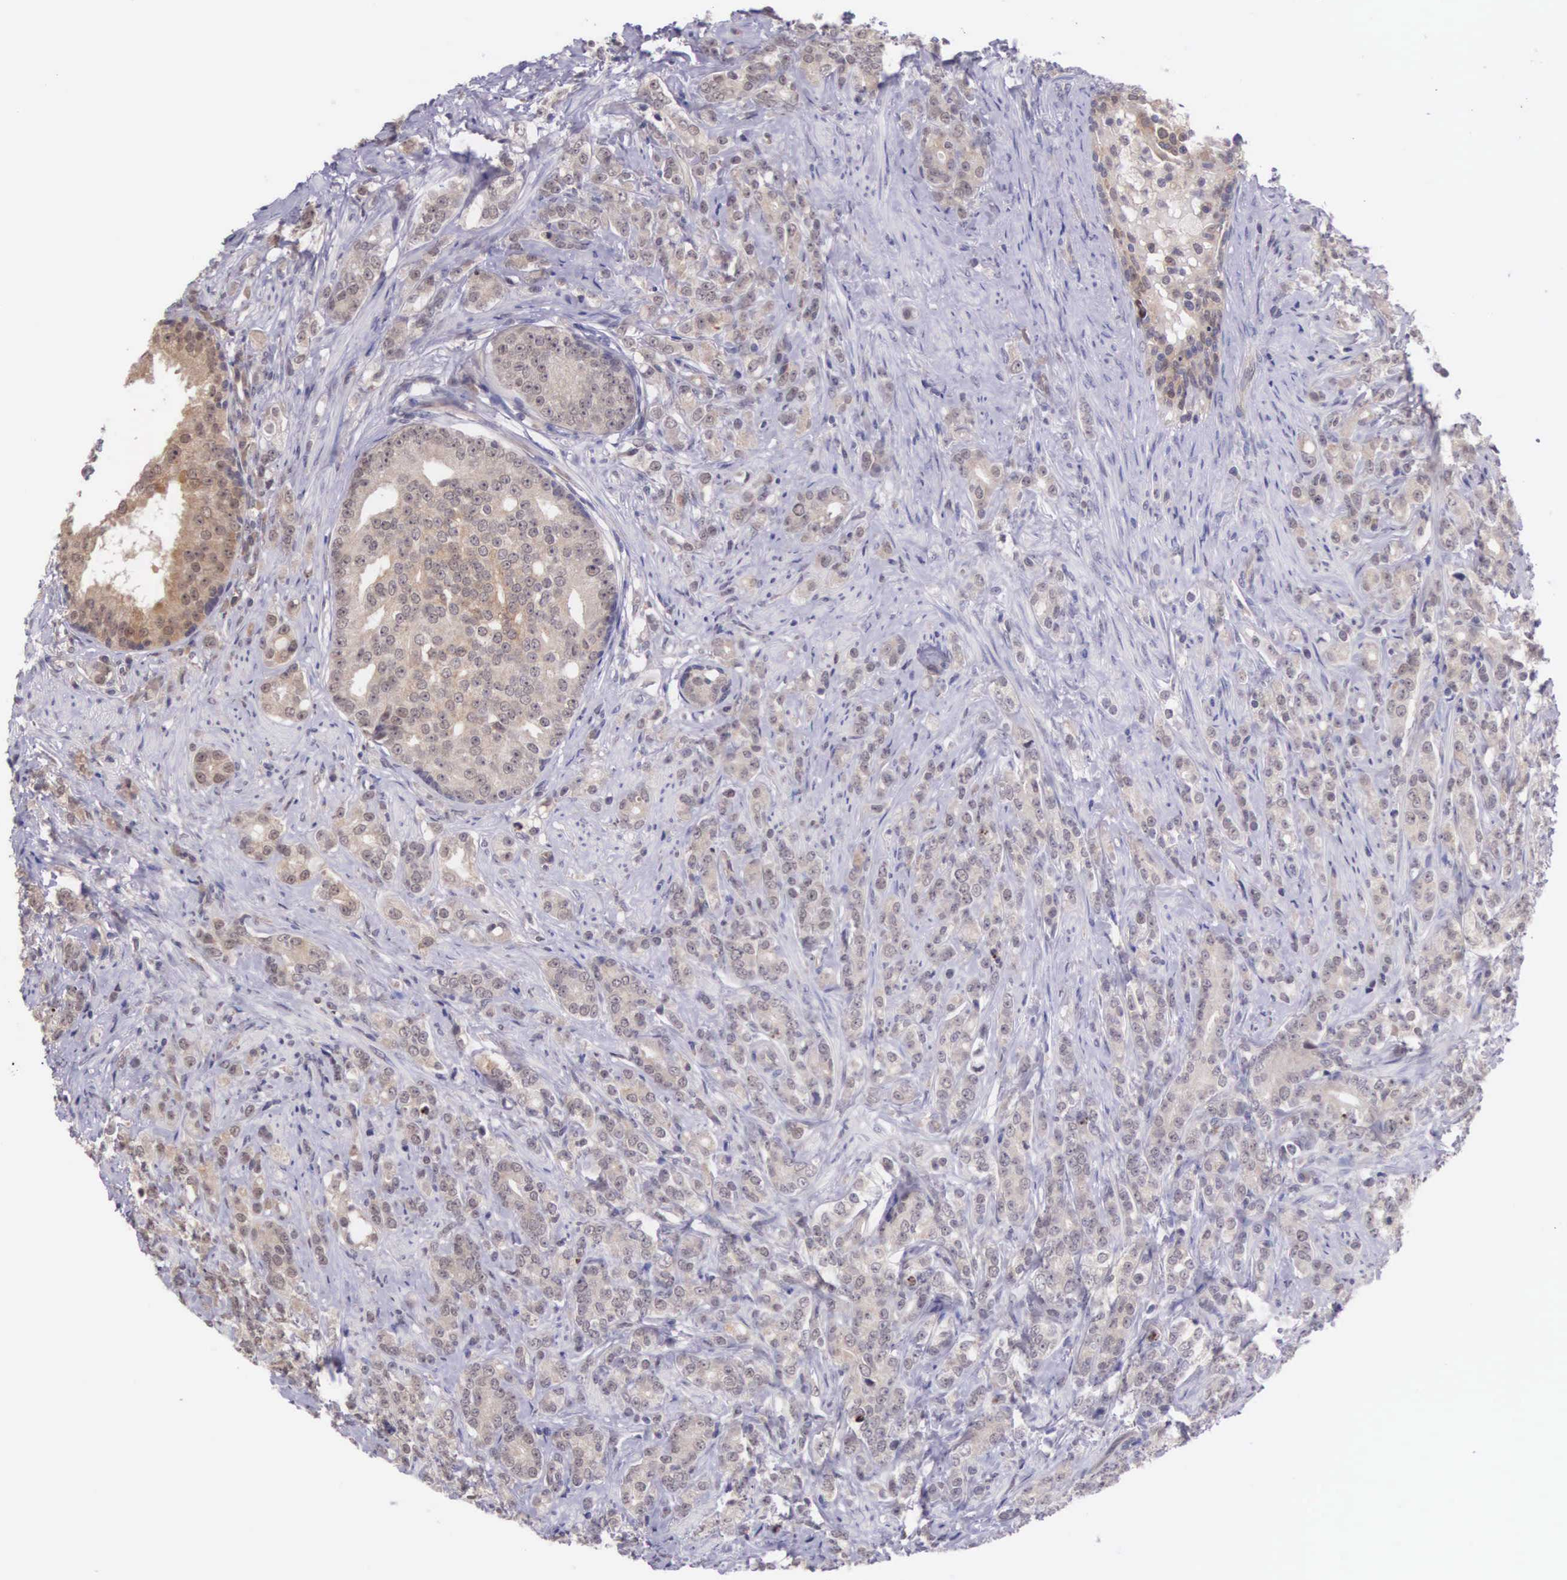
{"staining": {"intensity": "moderate", "quantity": ">75%", "location": "cytoplasmic/membranous"}, "tissue": "prostate cancer", "cell_type": "Tumor cells", "image_type": "cancer", "snomed": [{"axis": "morphology", "description": "Adenocarcinoma, Medium grade"}, {"axis": "topography", "description": "Prostate"}], "caption": "Prostate cancer (adenocarcinoma (medium-grade)) stained for a protein exhibits moderate cytoplasmic/membranous positivity in tumor cells. The staining was performed using DAB (3,3'-diaminobenzidine) to visualize the protein expression in brown, while the nuclei were stained in blue with hematoxylin (Magnification: 20x).", "gene": "VASH1", "patient": {"sex": "male", "age": 59}}